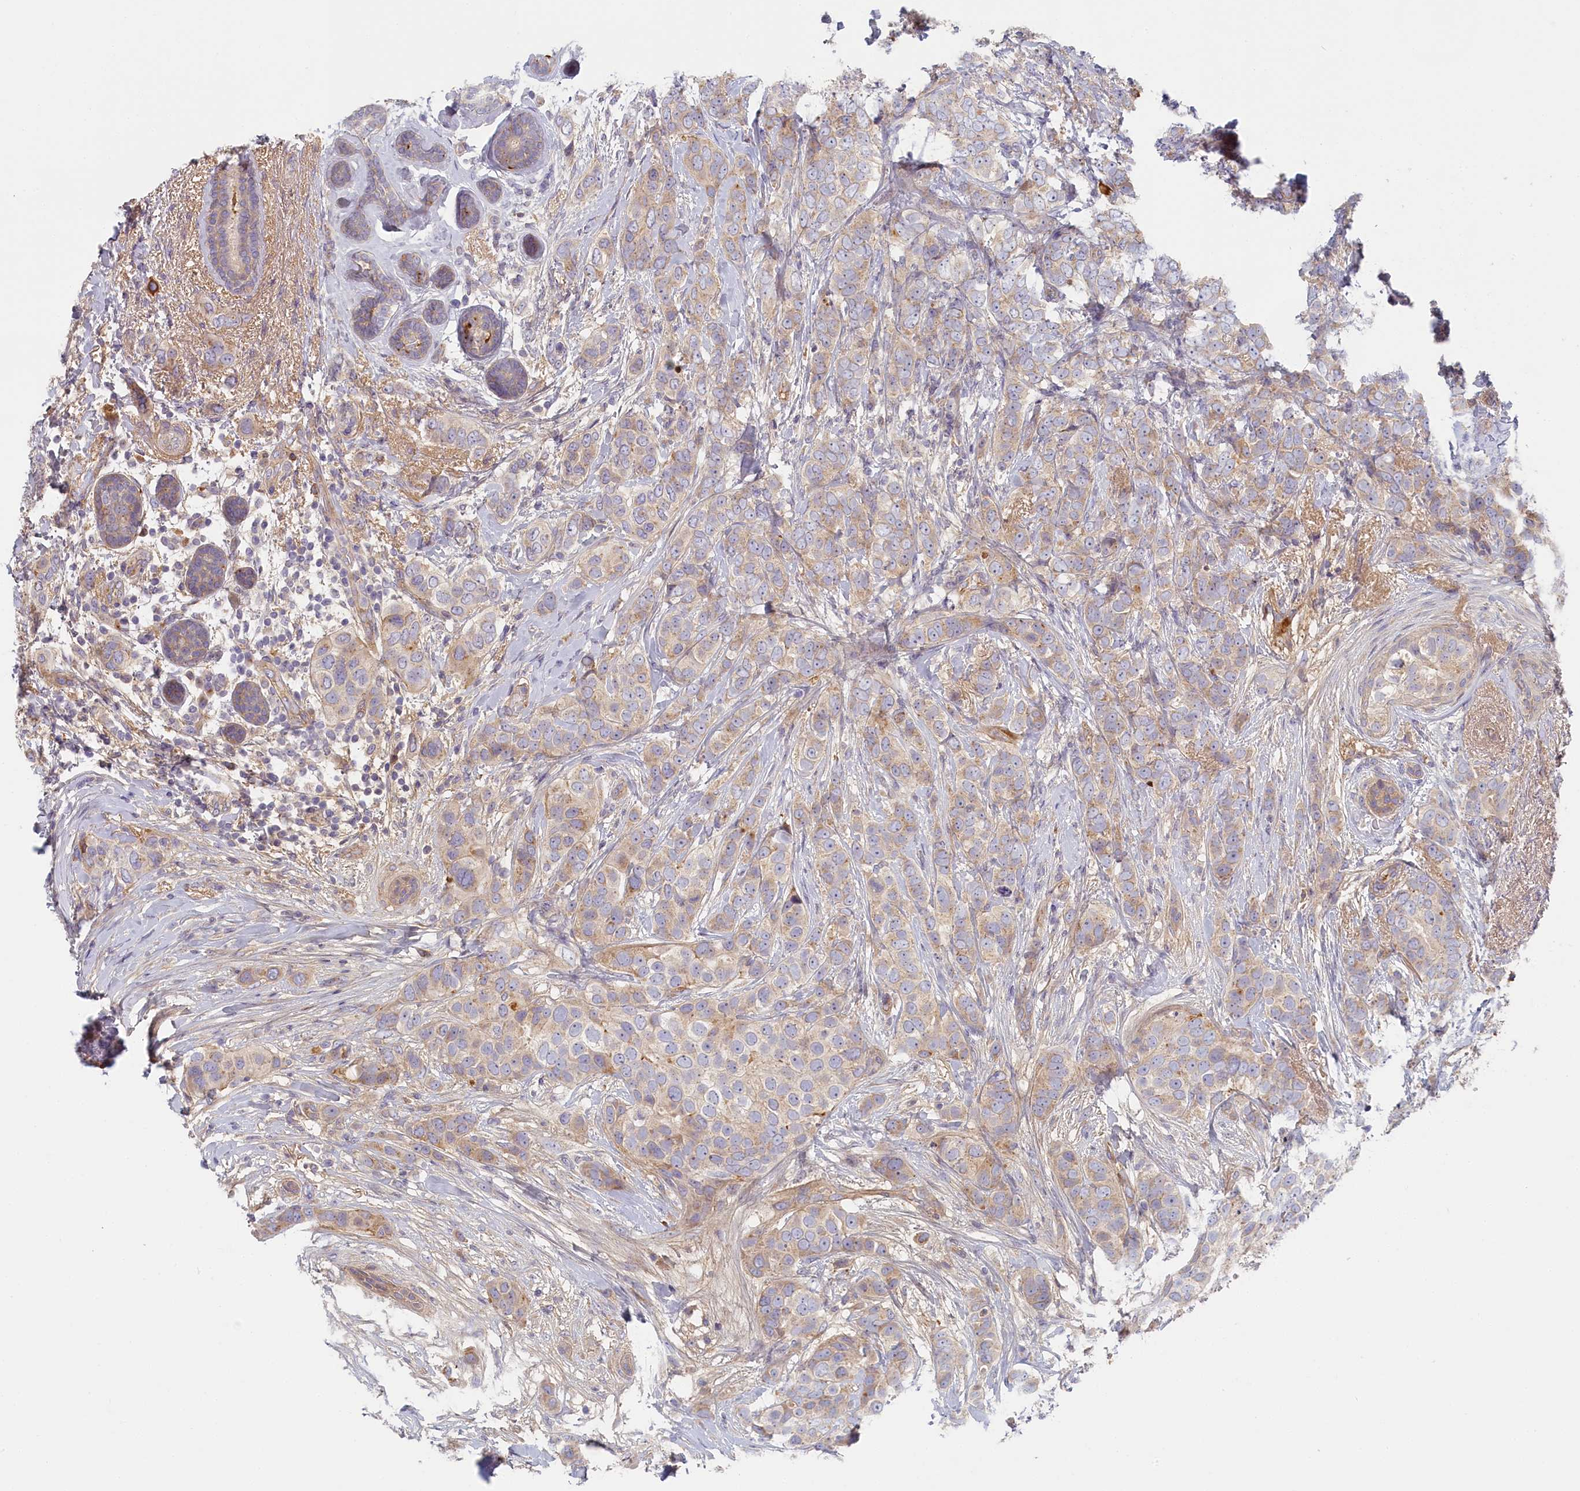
{"staining": {"intensity": "moderate", "quantity": "<25%", "location": "cytoplasmic/membranous"}, "tissue": "breast cancer", "cell_type": "Tumor cells", "image_type": "cancer", "snomed": [{"axis": "morphology", "description": "Lobular carcinoma"}, {"axis": "topography", "description": "Breast"}], "caption": "A brown stain shows moderate cytoplasmic/membranous positivity of a protein in breast cancer (lobular carcinoma) tumor cells.", "gene": "STX16", "patient": {"sex": "female", "age": 51}}